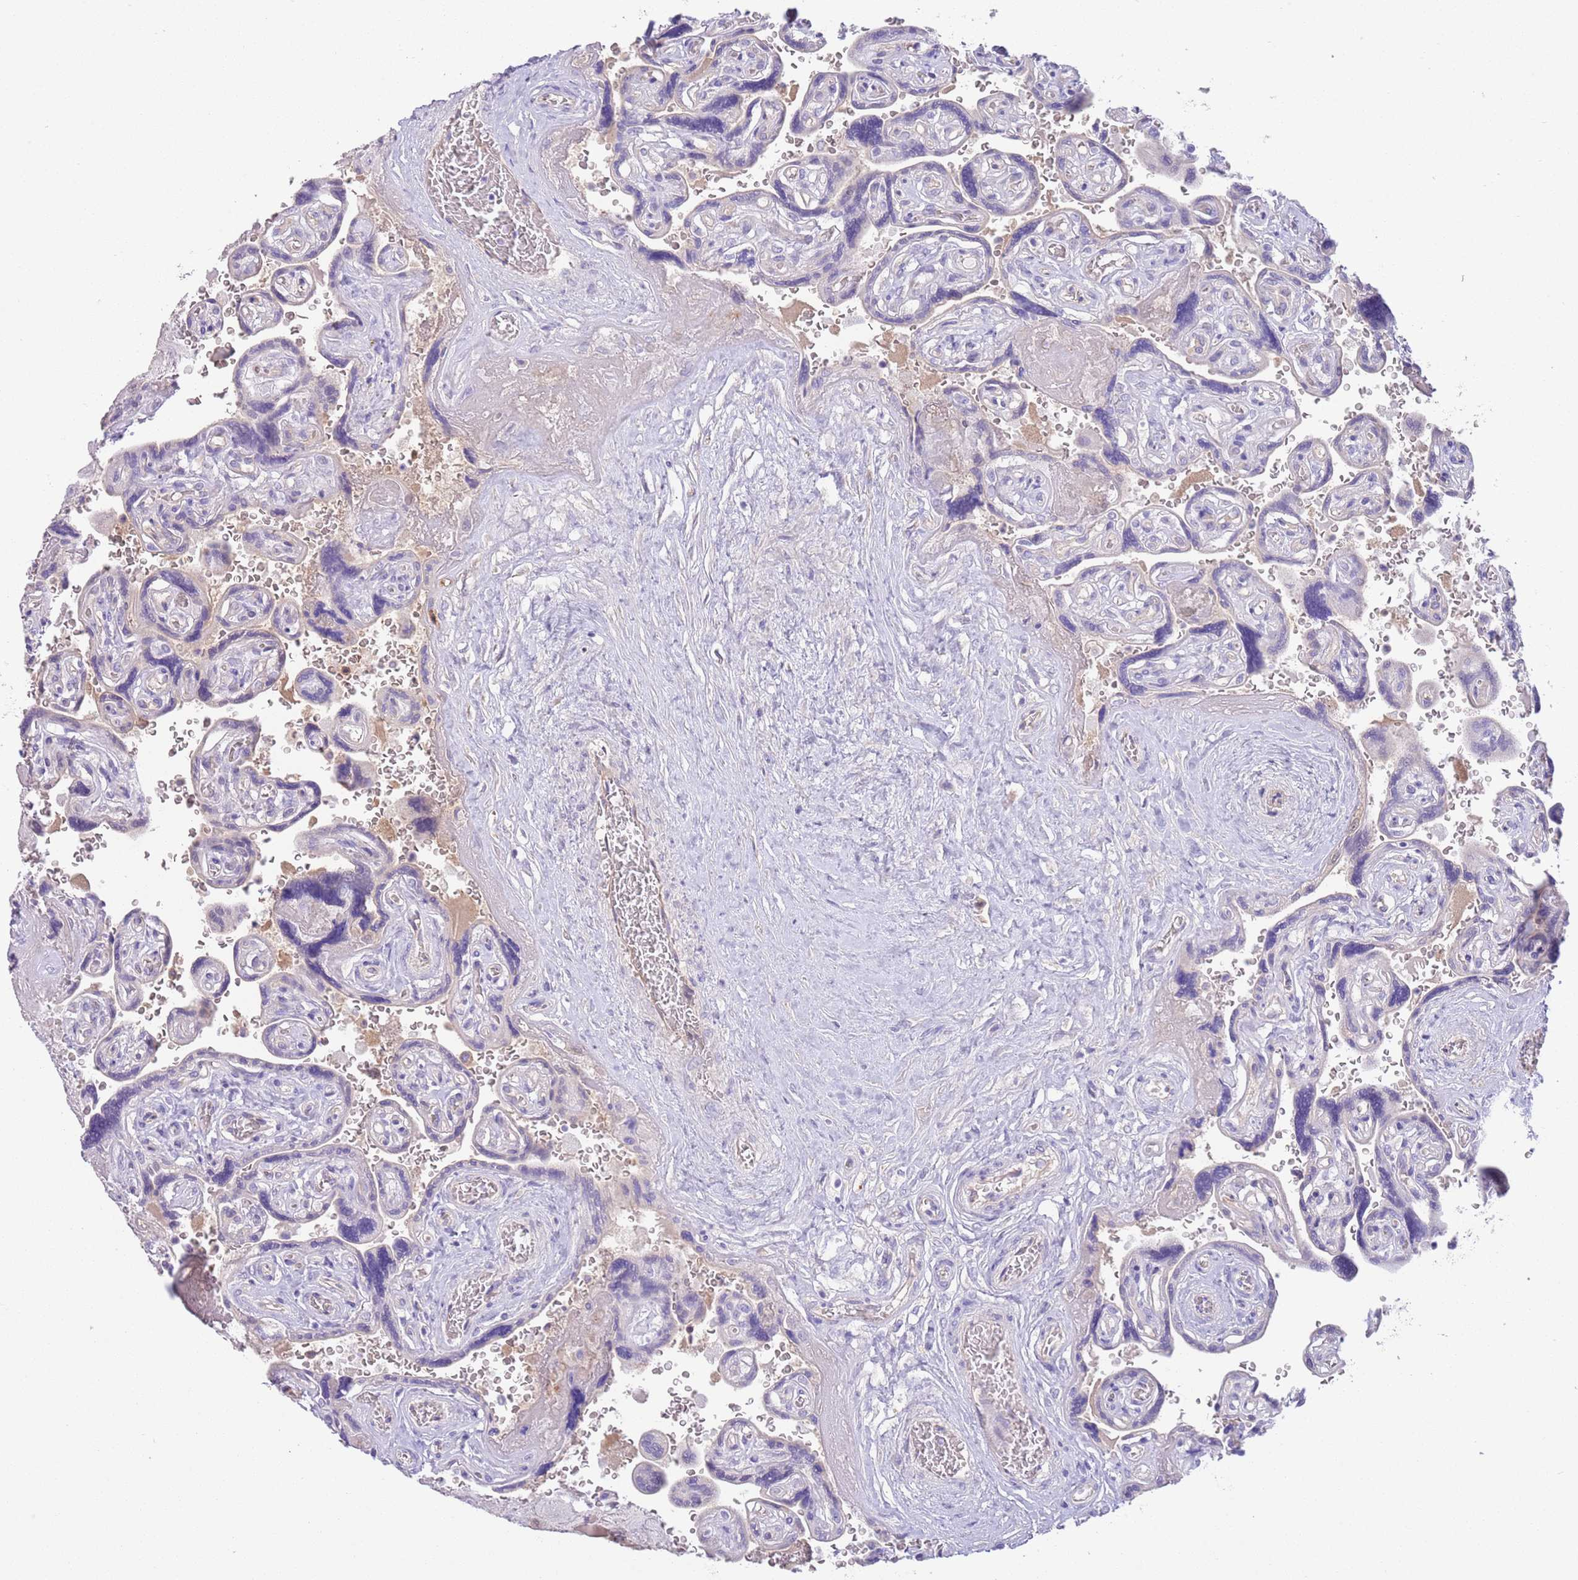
{"staining": {"intensity": "negative", "quantity": "none", "location": "none"}, "tissue": "placenta", "cell_type": "Decidual cells", "image_type": "normal", "snomed": [{"axis": "morphology", "description": "Normal tissue, NOS"}, {"axis": "topography", "description": "Placenta"}], "caption": "Immunohistochemistry photomicrograph of normal placenta: placenta stained with DAB reveals no significant protein expression in decidual cells.", "gene": "IGFL4", "patient": {"sex": "female", "age": 32}}